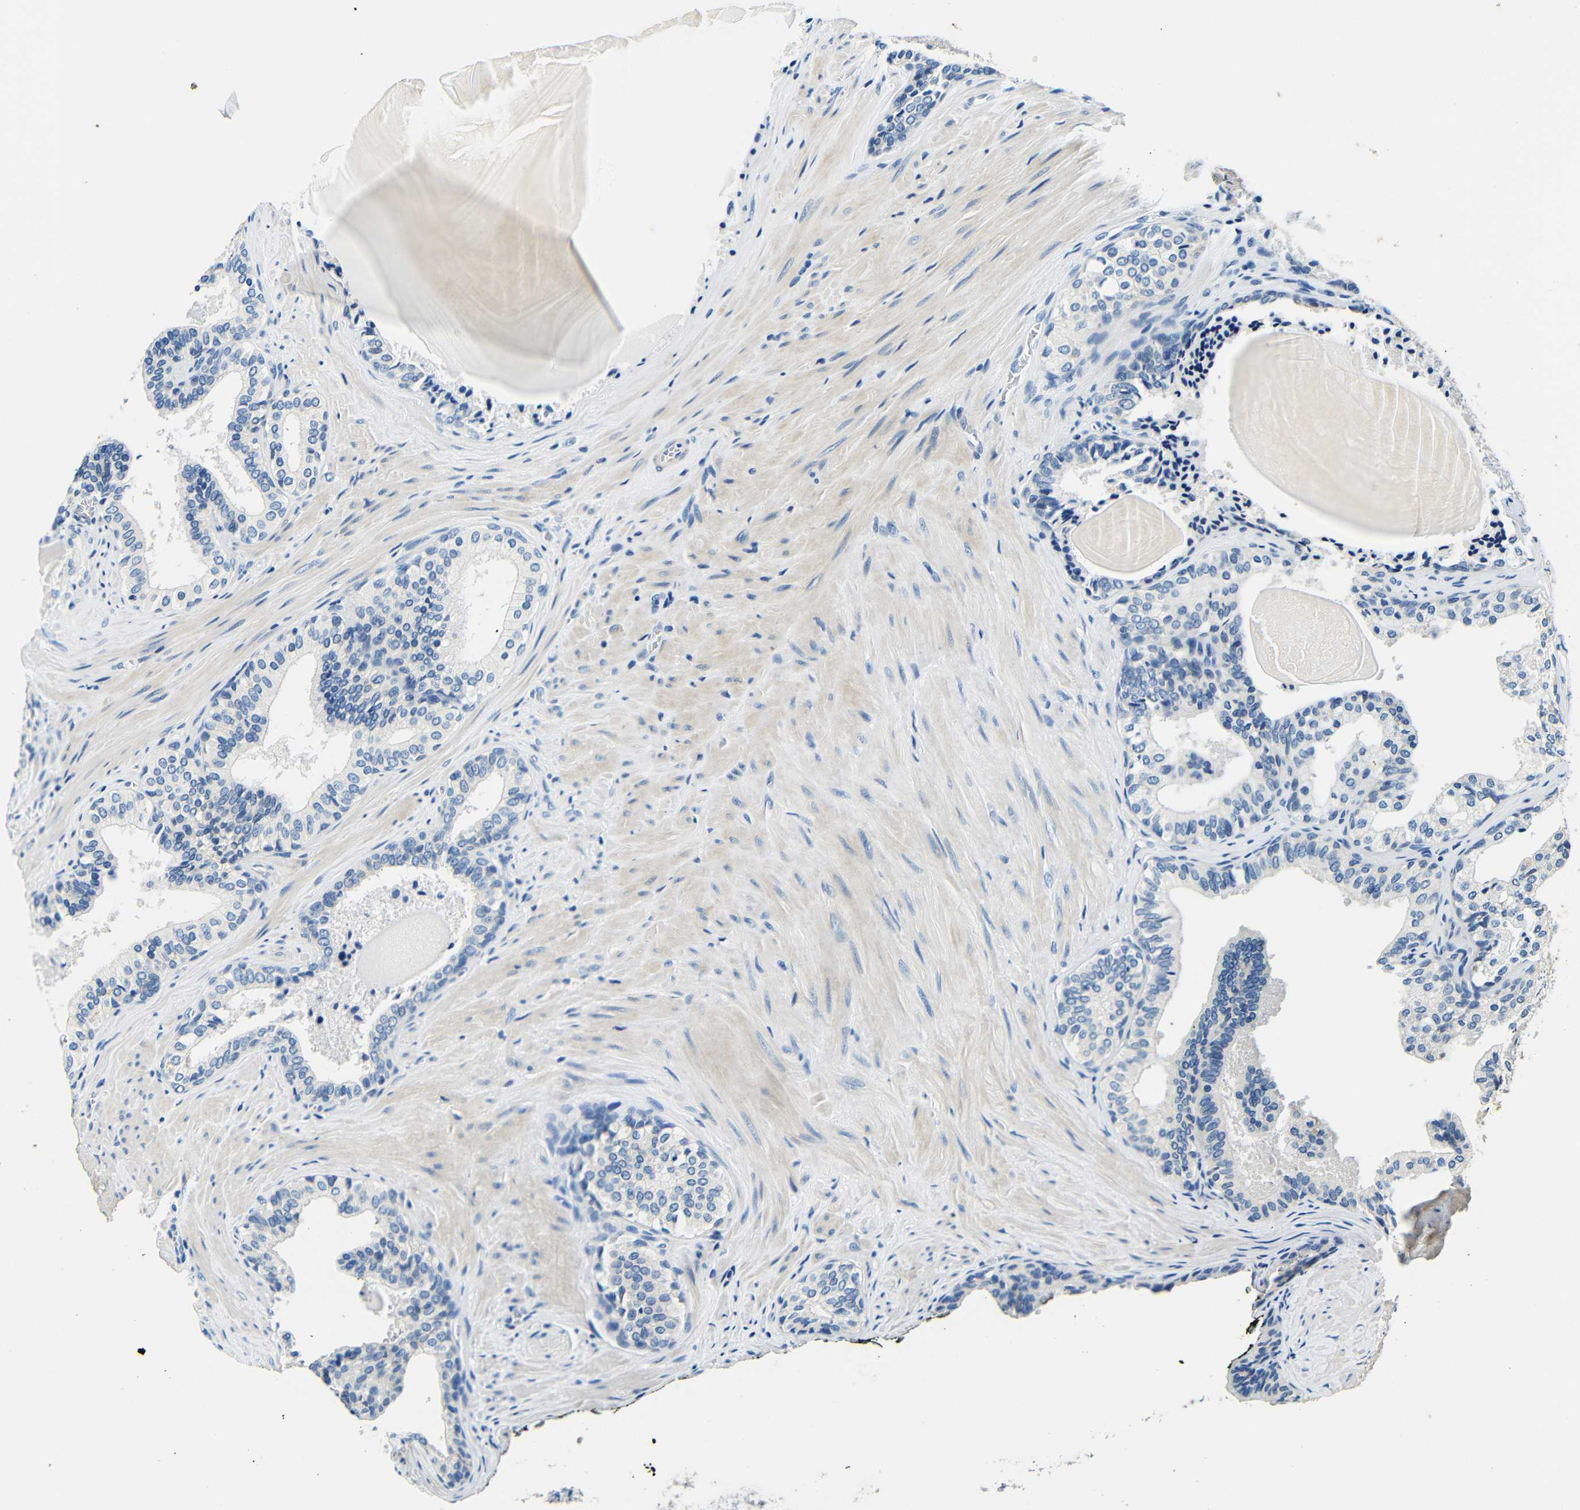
{"staining": {"intensity": "negative", "quantity": "none", "location": "none"}, "tissue": "prostate cancer", "cell_type": "Tumor cells", "image_type": "cancer", "snomed": [{"axis": "morphology", "description": "Adenocarcinoma, Low grade"}, {"axis": "topography", "description": "Prostate"}], "caption": "Tumor cells show no significant expression in prostate adenocarcinoma (low-grade).", "gene": "FMO5", "patient": {"sex": "male", "age": 60}}